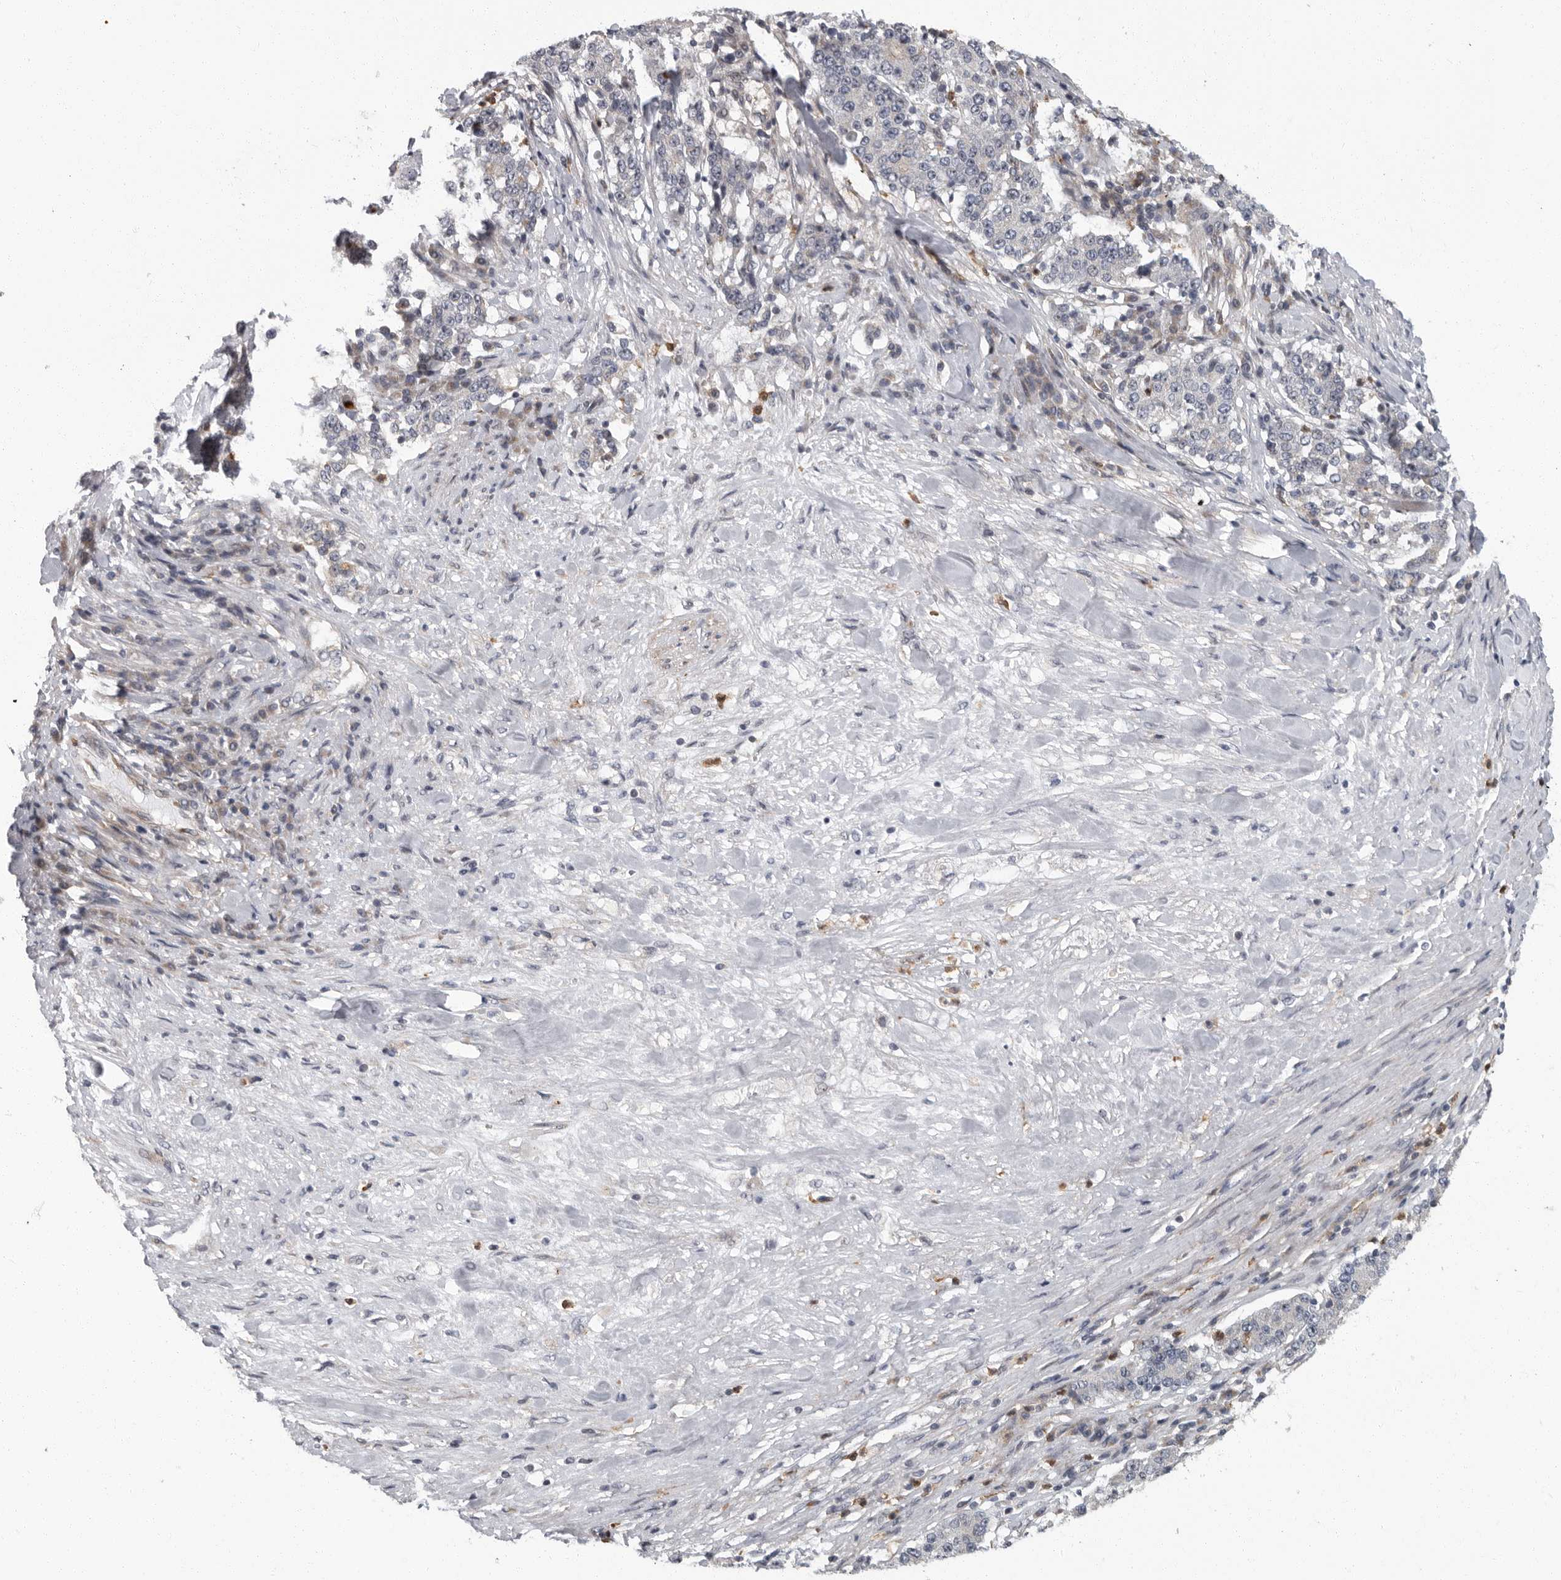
{"staining": {"intensity": "negative", "quantity": "none", "location": "none"}, "tissue": "stomach cancer", "cell_type": "Tumor cells", "image_type": "cancer", "snomed": [{"axis": "morphology", "description": "Adenocarcinoma, NOS"}, {"axis": "topography", "description": "Stomach"}], "caption": "Protein analysis of stomach cancer shows no significant staining in tumor cells.", "gene": "PDCD11", "patient": {"sex": "male", "age": 59}}